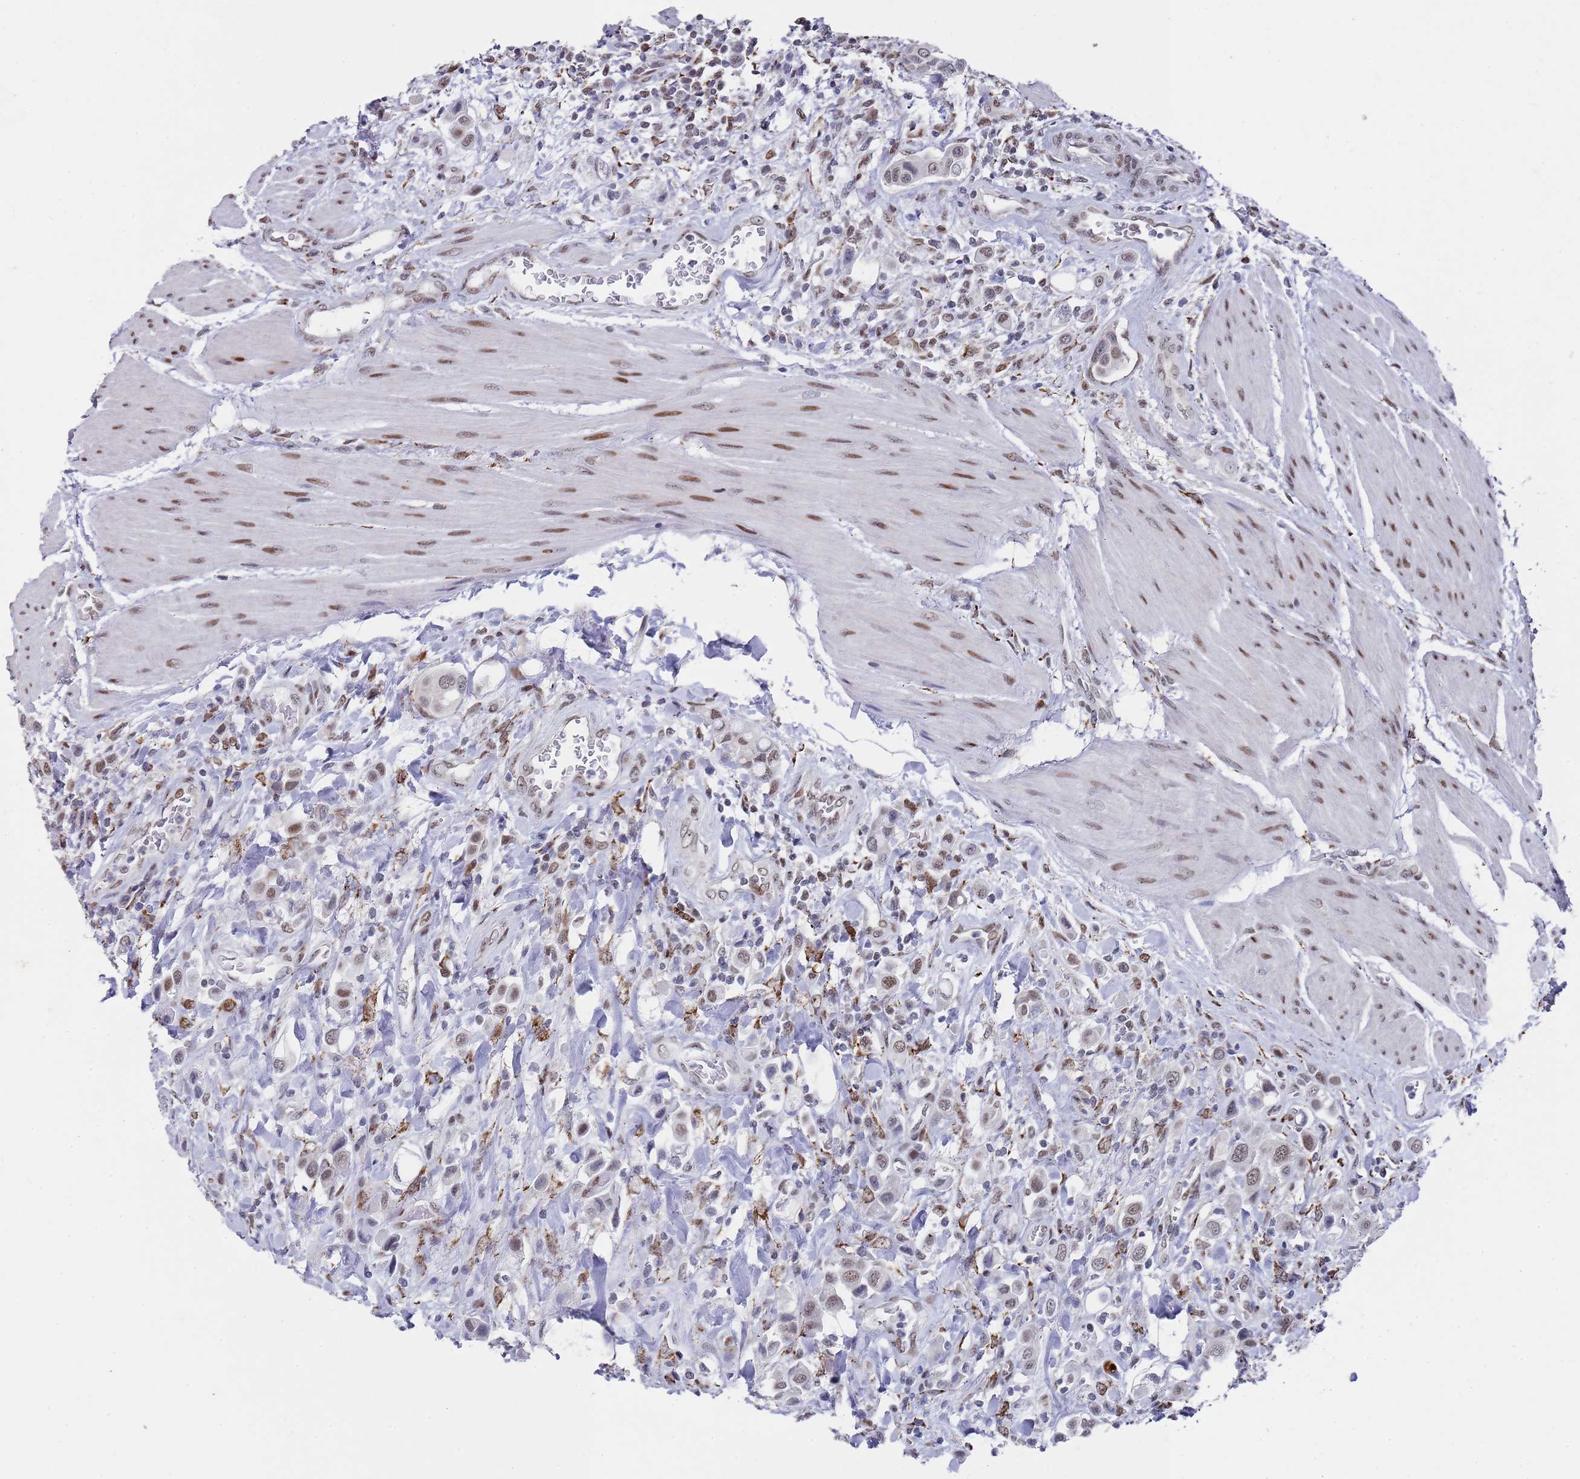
{"staining": {"intensity": "moderate", "quantity": ">75%", "location": "nuclear"}, "tissue": "urothelial cancer", "cell_type": "Tumor cells", "image_type": "cancer", "snomed": [{"axis": "morphology", "description": "Urothelial carcinoma, High grade"}, {"axis": "topography", "description": "Urinary bladder"}], "caption": "The photomicrograph displays staining of urothelial cancer, revealing moderate nuclear protein expression (brown color) within tumor cells. (IHC, brightfield microscopy, high magnification).", "gene": "COPS6", "patient": {"sex": "male", "age": 50}}